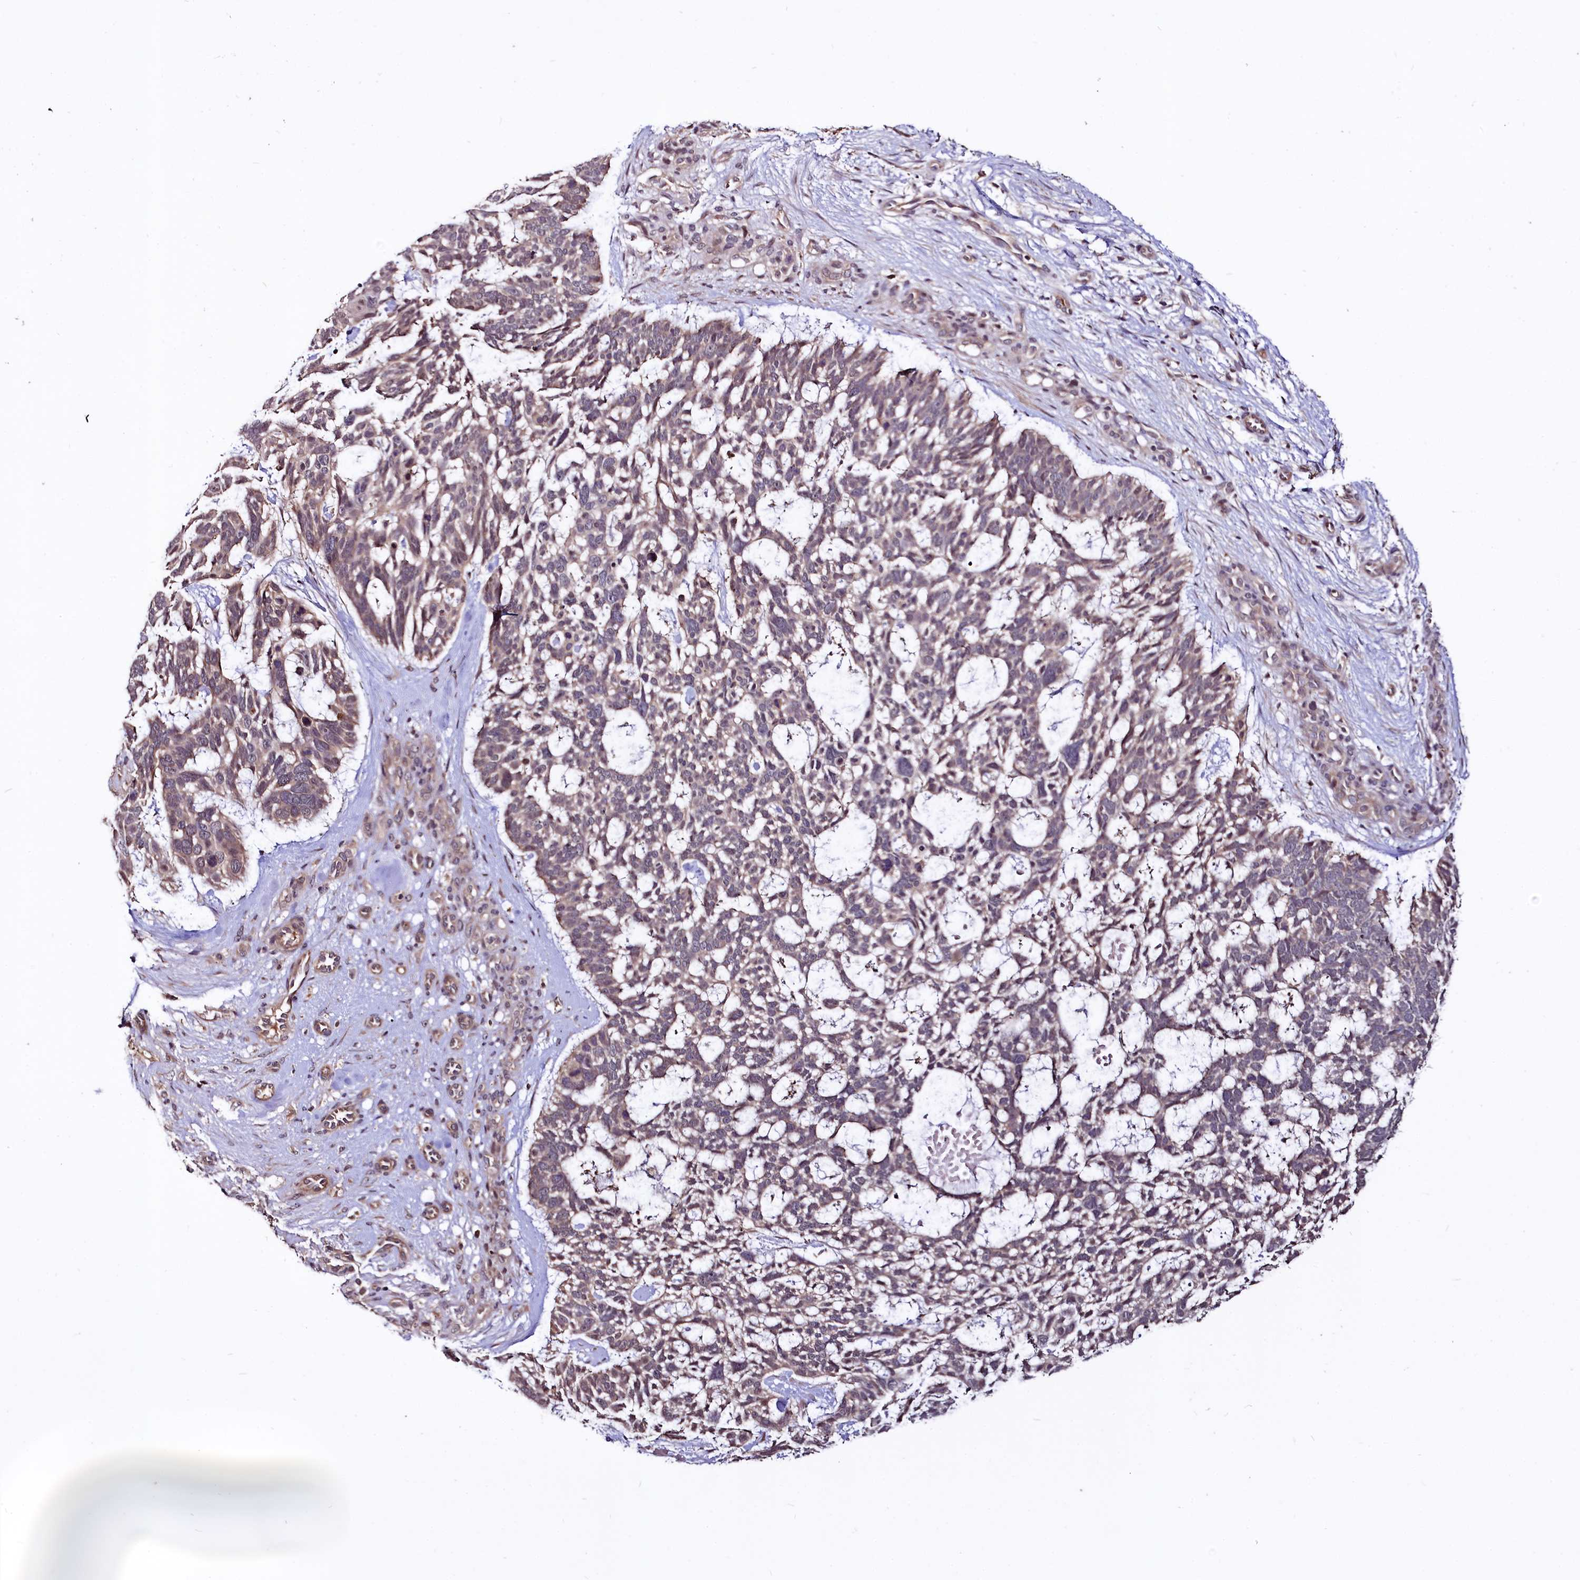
{"staining": {"intensity": "negative", "quantity": "none", "location": "none"}, "tissue": "skin cancer", "cell_type": "Tumor cells", "image_type": "cancer", "snomed": [{"axis": "morphology", "description": "Basal cell carcinoma"}, {"axis": "topography", "description": "Skin"}], "caption": "This is an immunohistochemistry image of human skin cancer (basal cell carcinoma). There is no staining in tumor cells.", "gene": "UBE3A", "patient": {"sex": "male", "age": 88}}